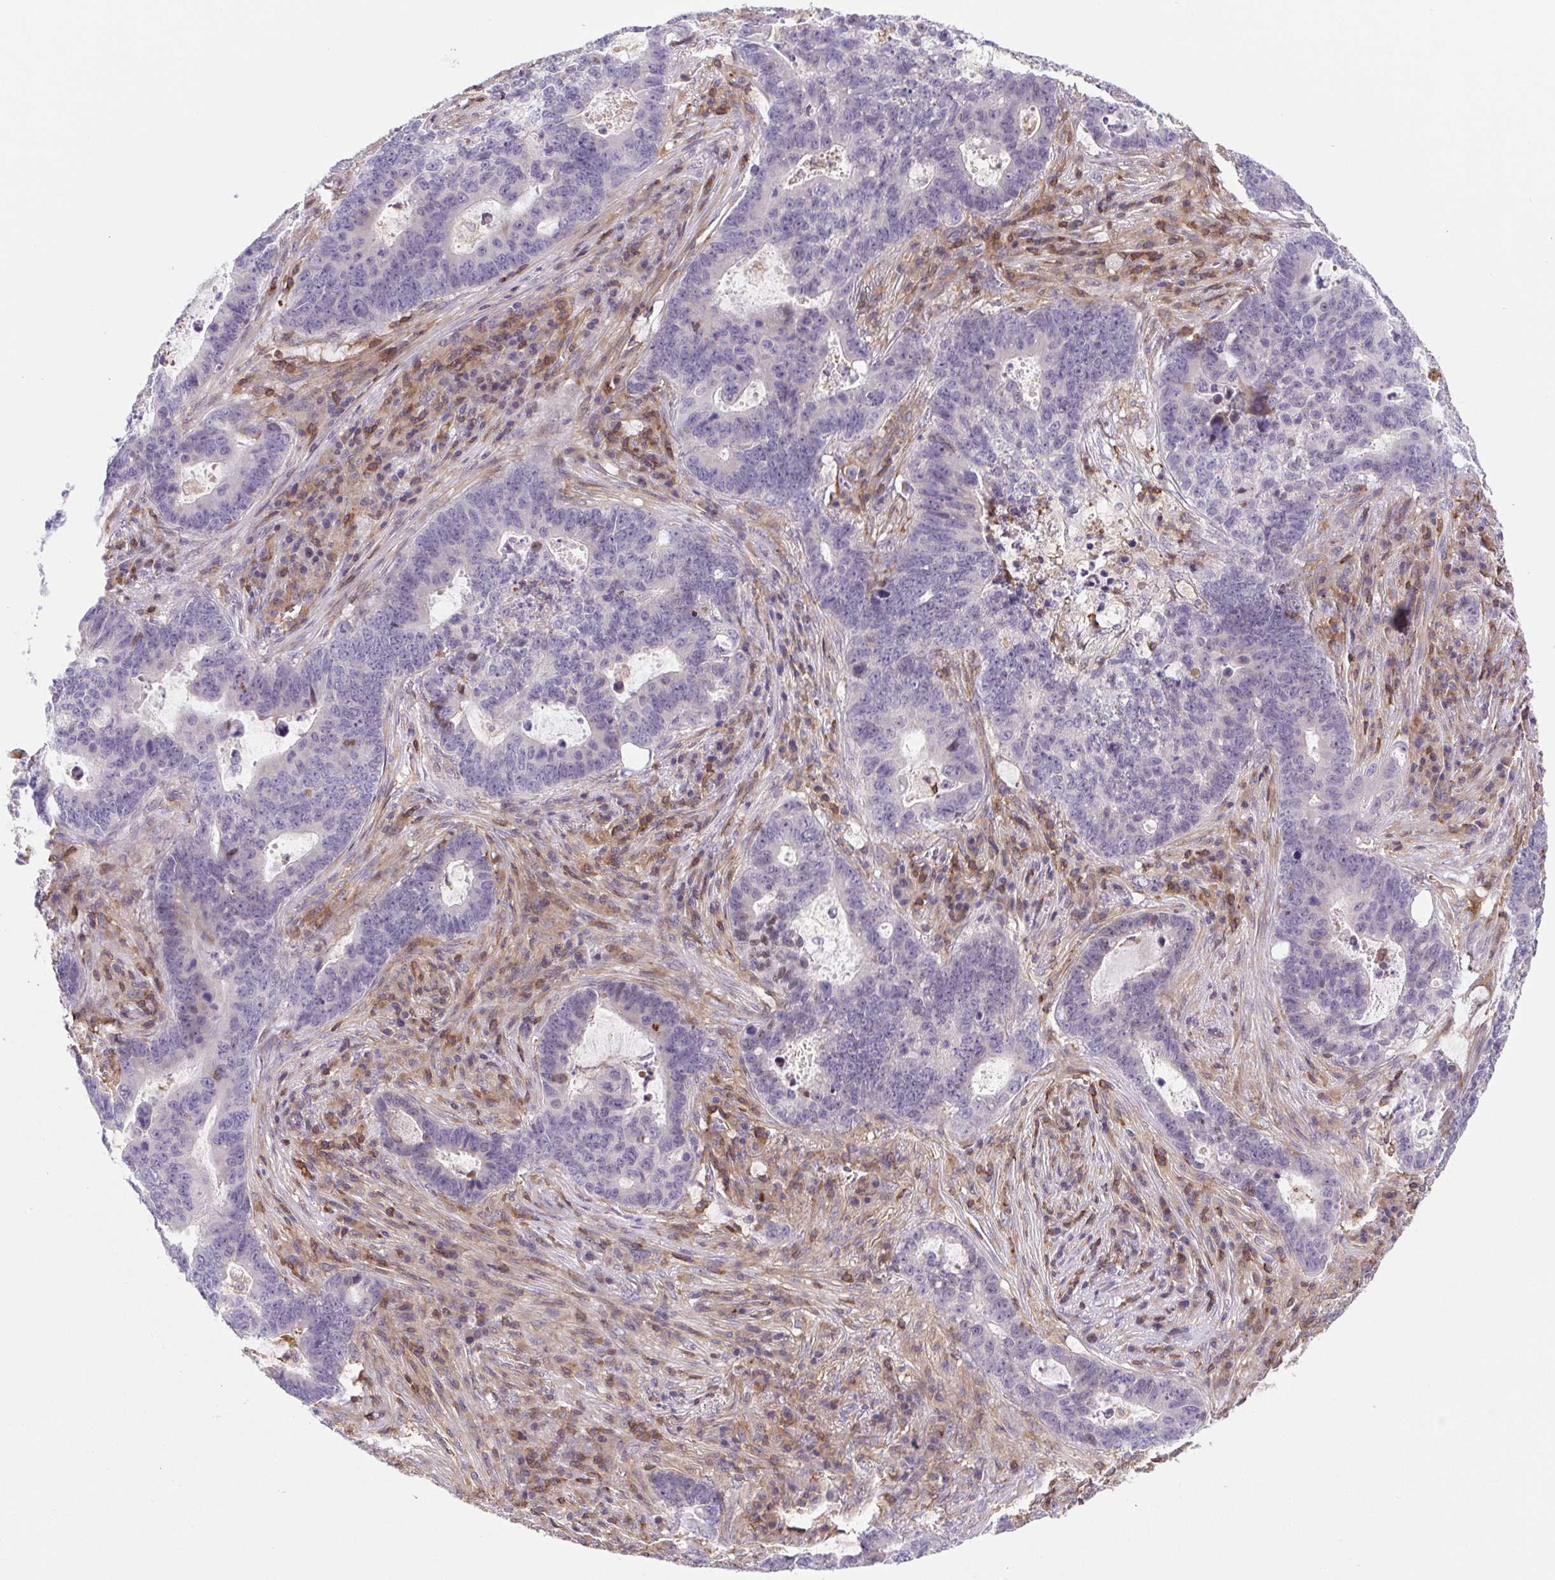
{"staining": {"intensity": "negative", "quantity": "none", "location": "none"}, "tissue": "lung cancer", "cell_type": "Tumor cells", "image_type": "cancer", "snomed": [{"axis": "morphology", "description": "Aneuploidy"}, {"axis": "morphology", "description": "Adenocarcinoma, NOS"}, {"axis": "morphology", "description": "Adenocarcinoma primary or metastatic"}, {"axis": "topography", "description": "Lung"}], "caption": "DAB immunohistochemical staining of human lung cancer exhibits no significant expression in tumor cells.", "gene": "TPRG1", "patient": {"sex": "female", "age": 75}}